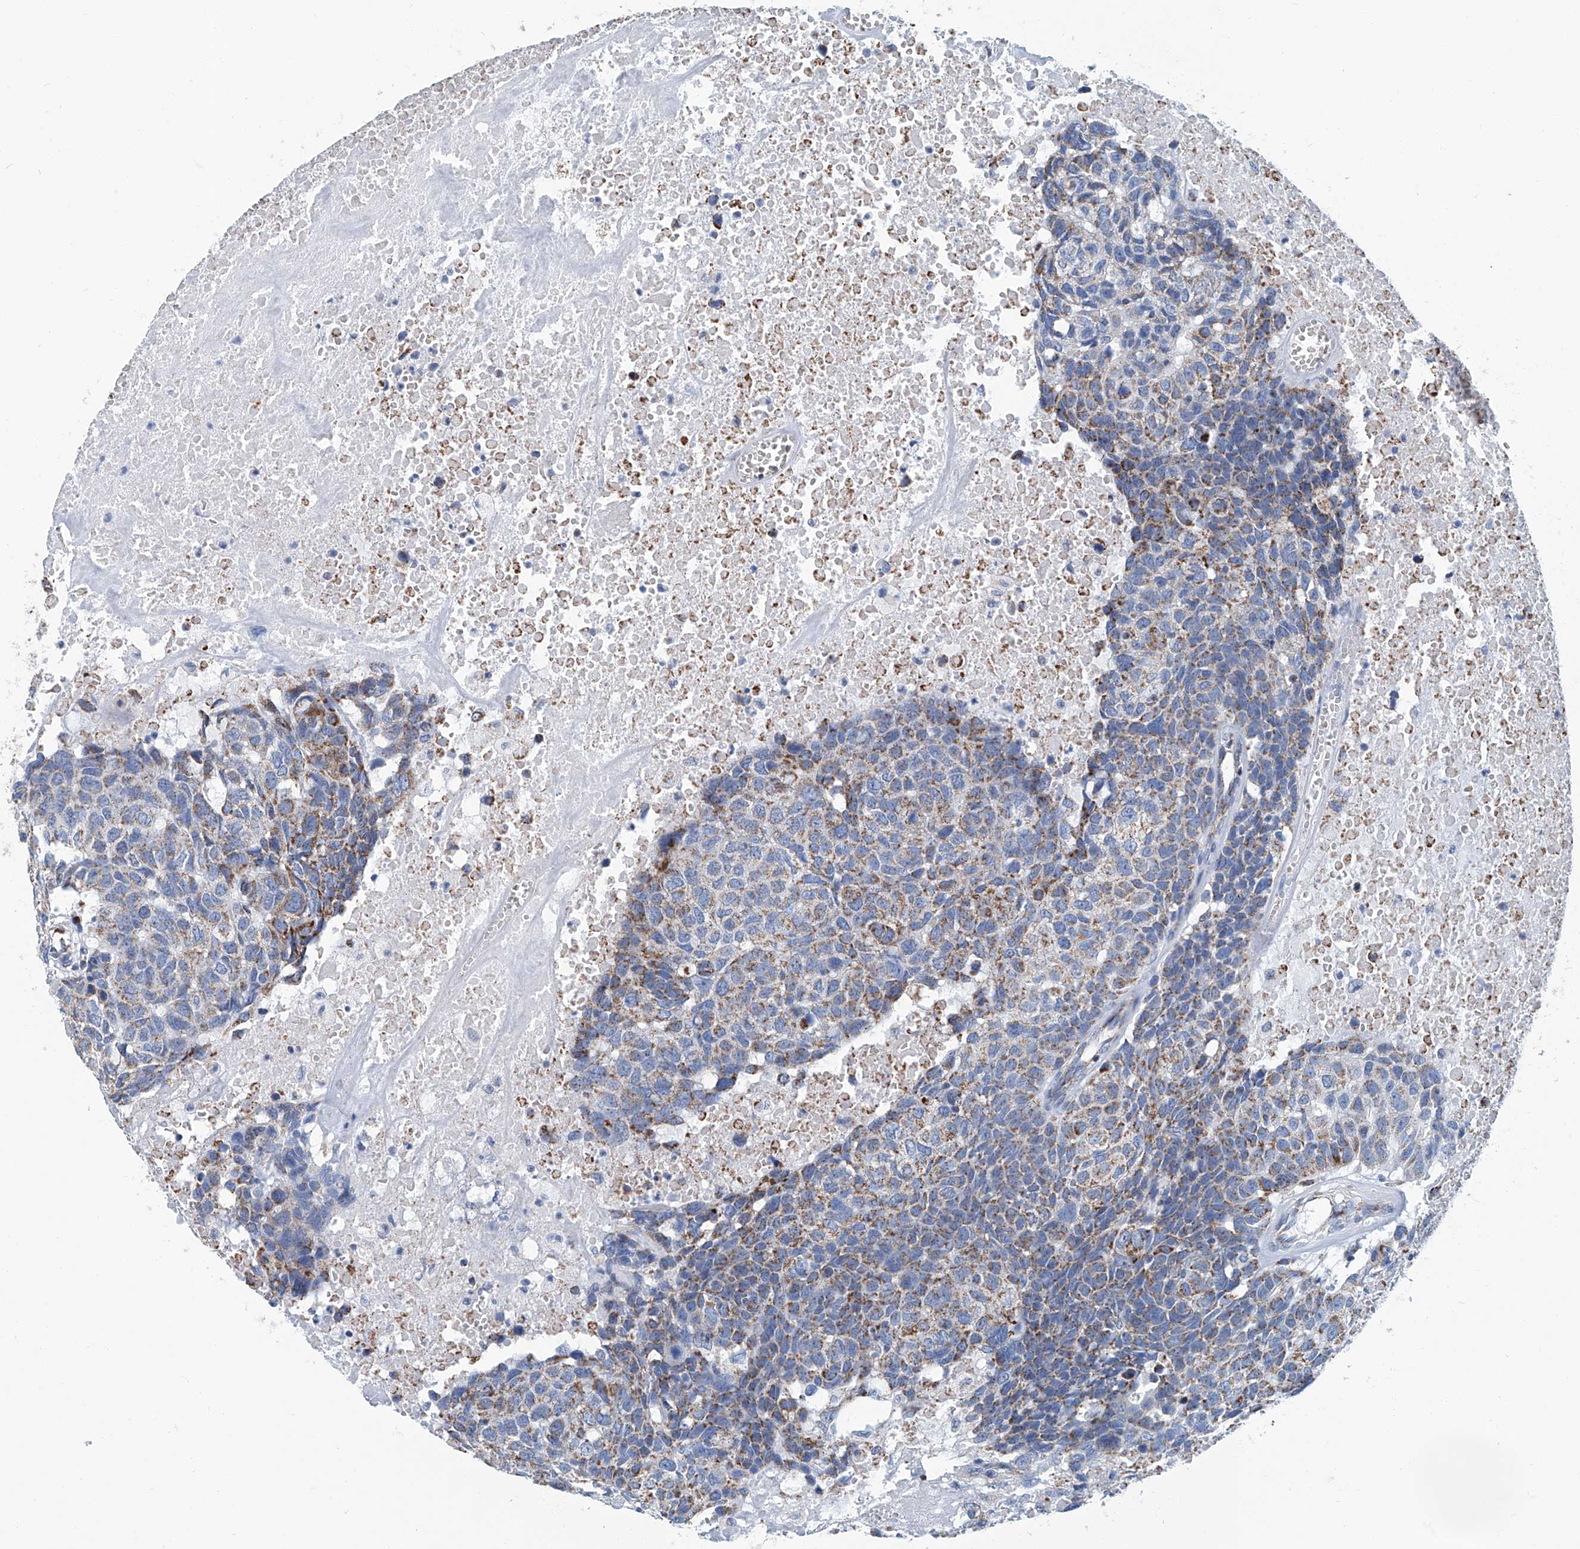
{"staining": {"intensity": "moderate", "quantity": "25%-75%", "location": "cytoplasmic/membranous"}, "tissue": "head and neck cancer", "cell_type": "Tumor cells", "image_type": "cancer", "snomed": [{"axis": "morphology", "description": "Squamous cell carcinoma, NOS"}, {"axis": "topography", "description": "Head-Neck"}], "caption": "An immunohistochemistry photomicrograph of neoplastic tissue is shown. Protein staining in brown highlights moderate cytoplasmic/membranous positivity in head and neck cancer (squamous cell carcinoma) within tumor cells.", "gene": "MT-ND1", "patient": {"sex": "male", "age": 66}}